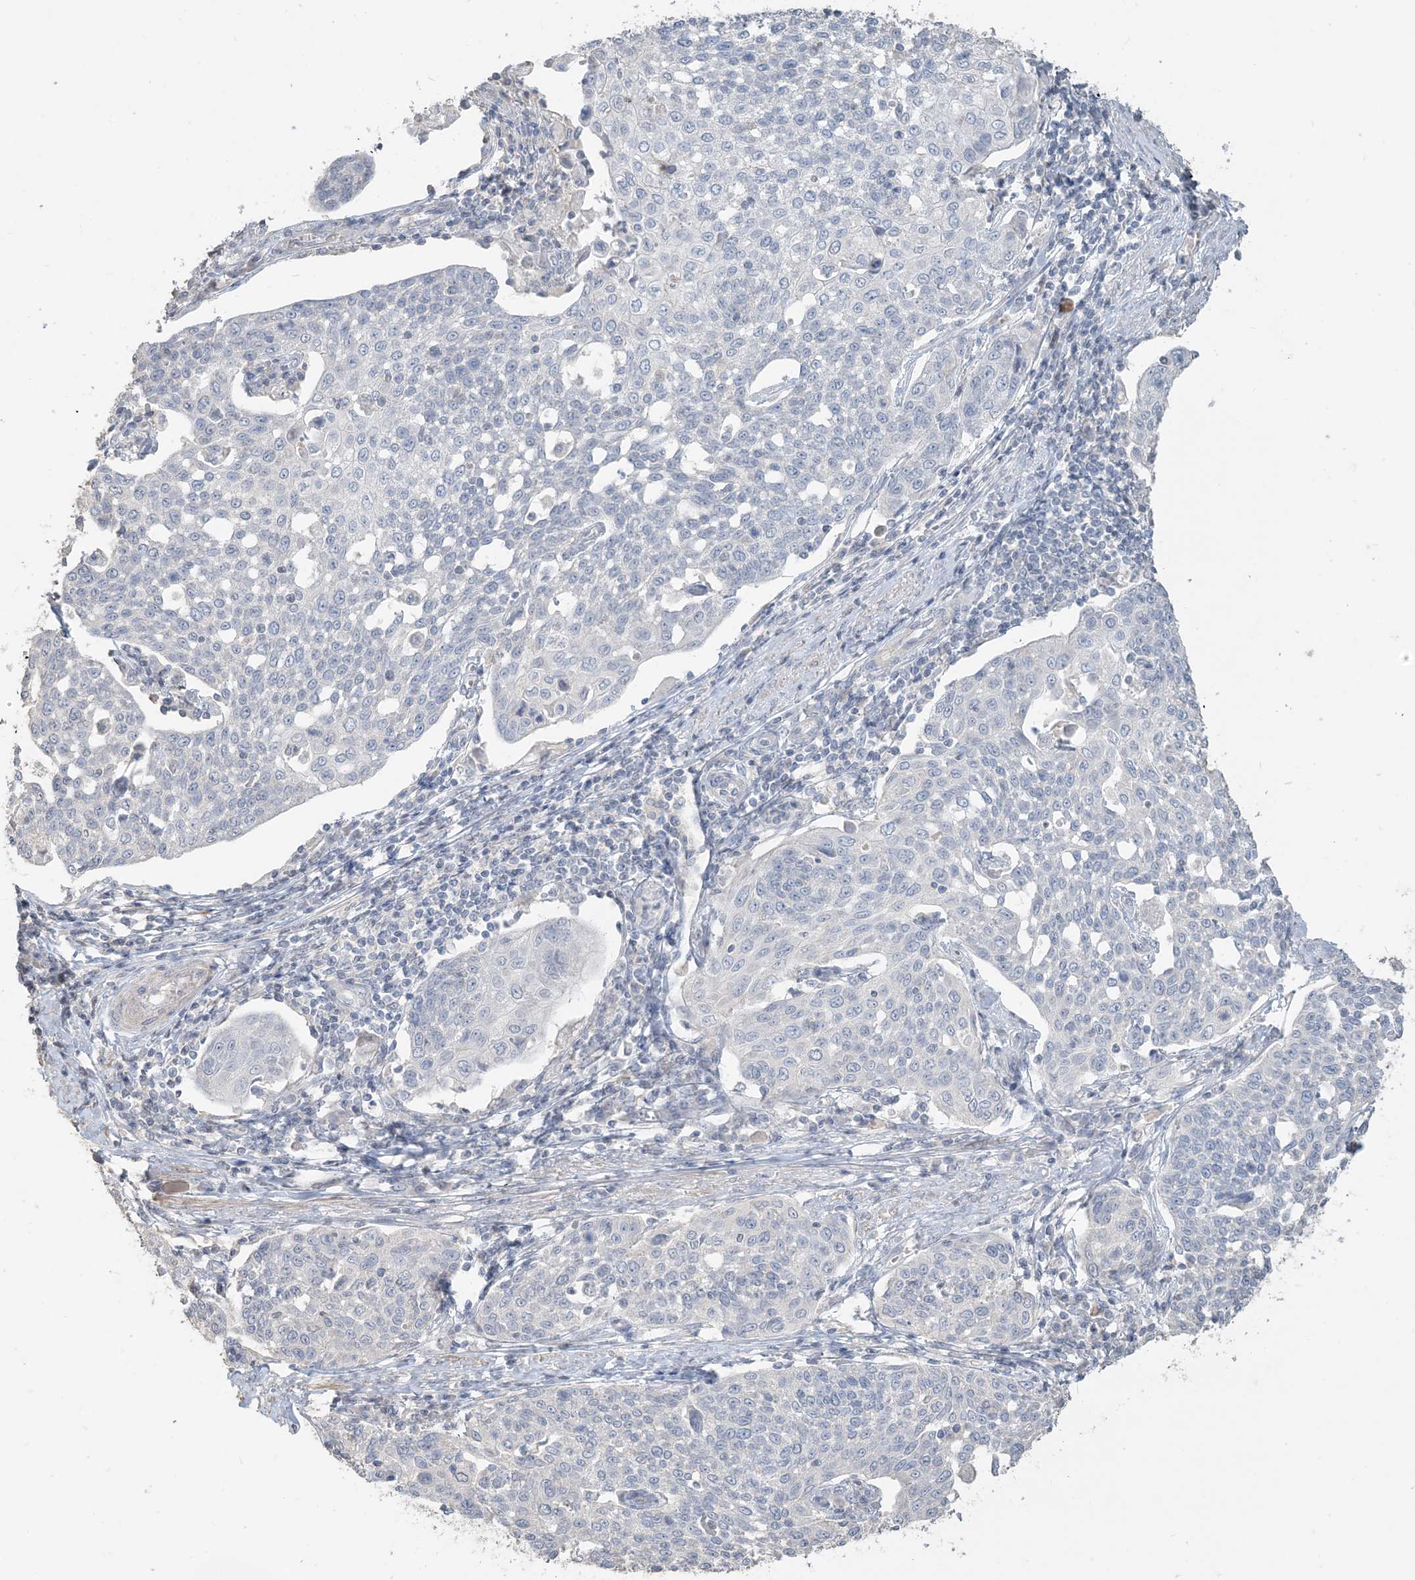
{"staining": {"intensity": "negative", "quantity": "none", "location": "none"}, "tissue": "cervical cancer", "cell_type": "Tumor cells", "image_type": "cancer", "snomed": [{"axis": "morphology", "description": "Squamous cell carcinoma, NOS"}, {"axis": "topography", "description": "Cervix"}], "caption": "Cervical cancer stained for a protein using immunohistochemistry (IHC) reveals no expression tumor cells.", "gene": "NPHS2", "patient": {"sex": "female", "age": 34}}